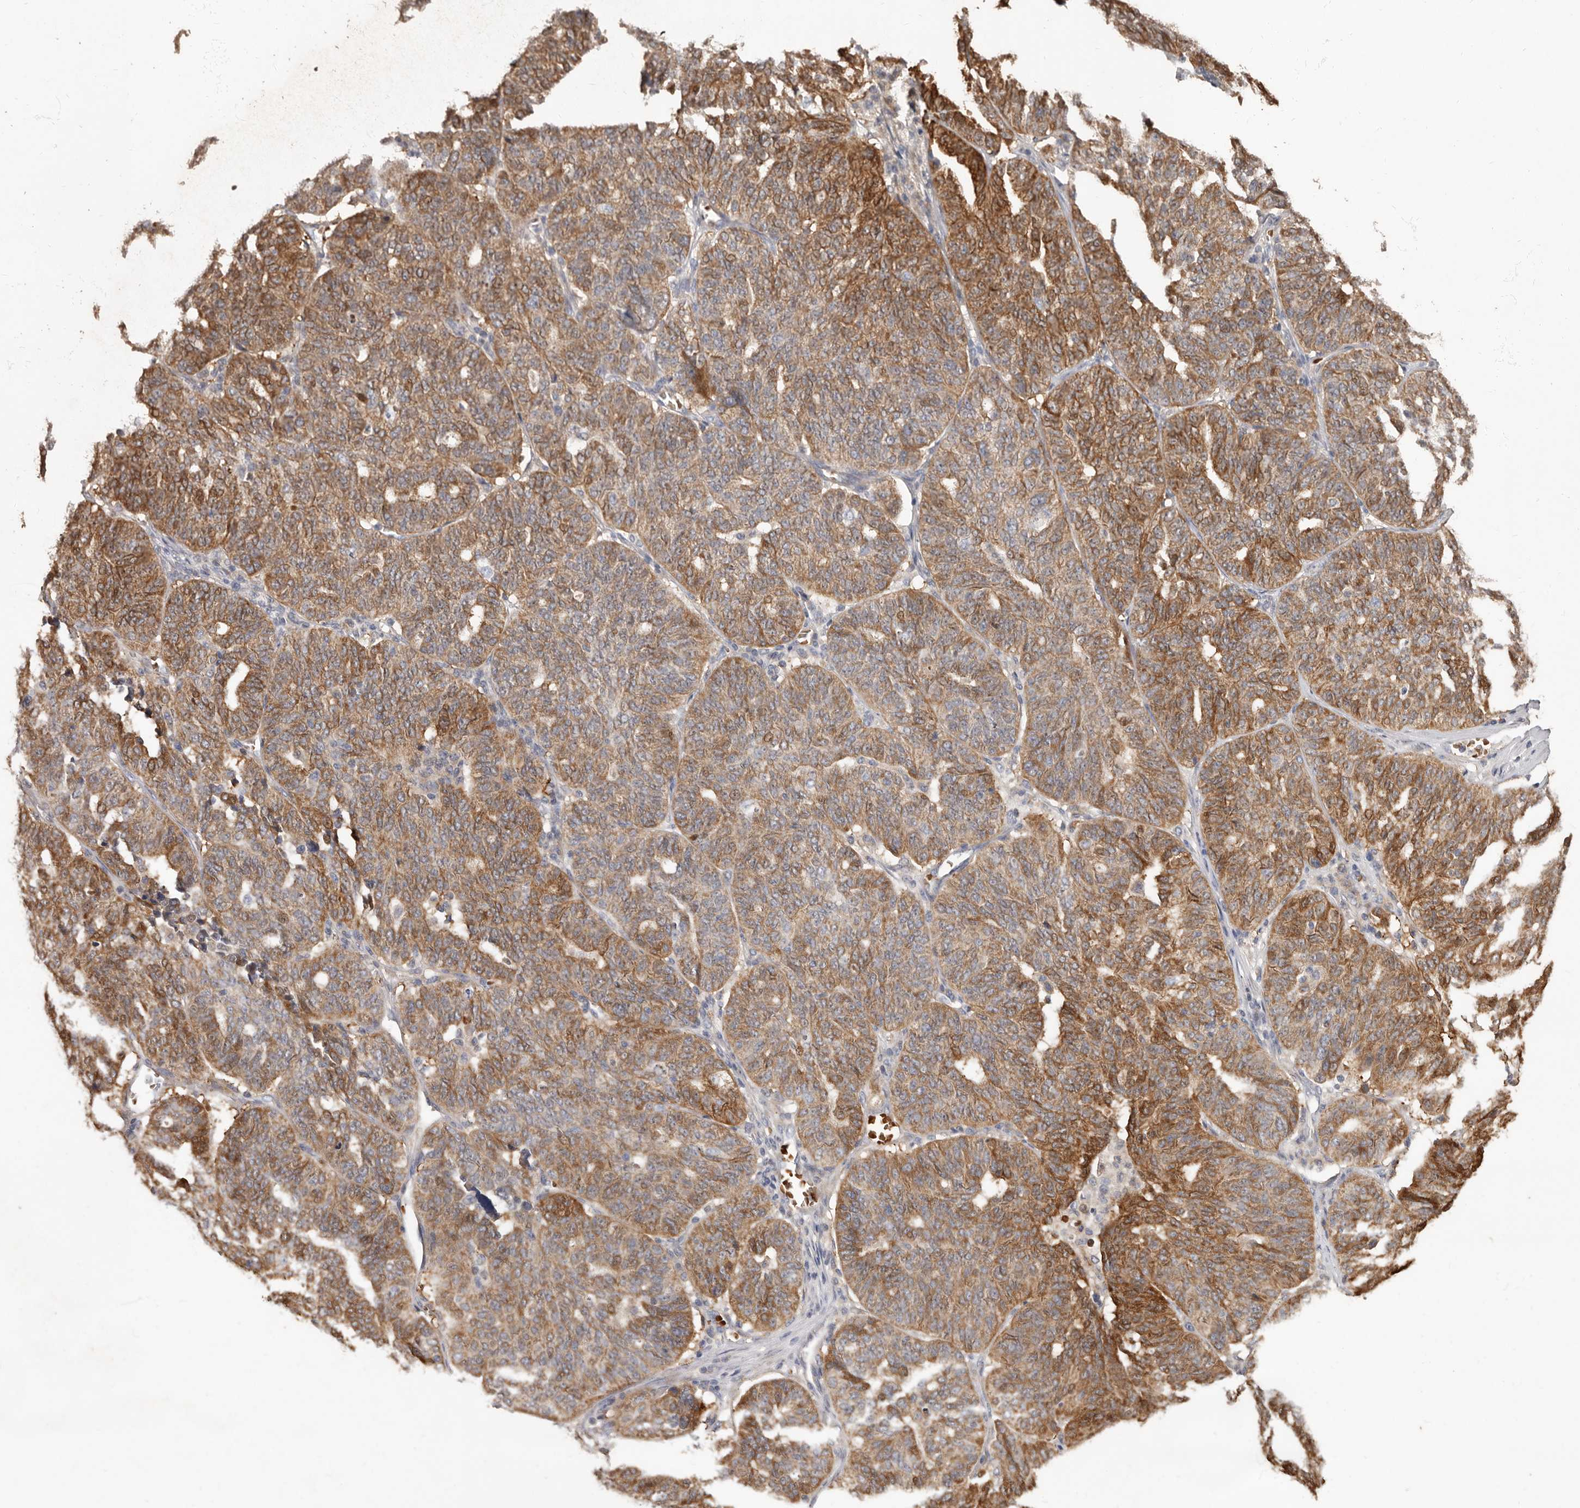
{"staining": {"intensity": "moderate", "quantity": ">75%", "location": "cytoplasmic/membranous"}, "tissue": "ovarian cancer", "cell_type": "Tumor cells", "image_type": "cancer", "snomed": [{"axis": "morphology", "description": "Cystadenocarcinoma, serous, NOS"}, {"axis": "topography", "description": "Ovary"}], "caption": "Ovarian serous cystadenocarcinoma stained with a protein marker exhibits moderate staining in tumor cells.", "gene": "KIF26B", "patient": {"sex": "female", "age": 59}}